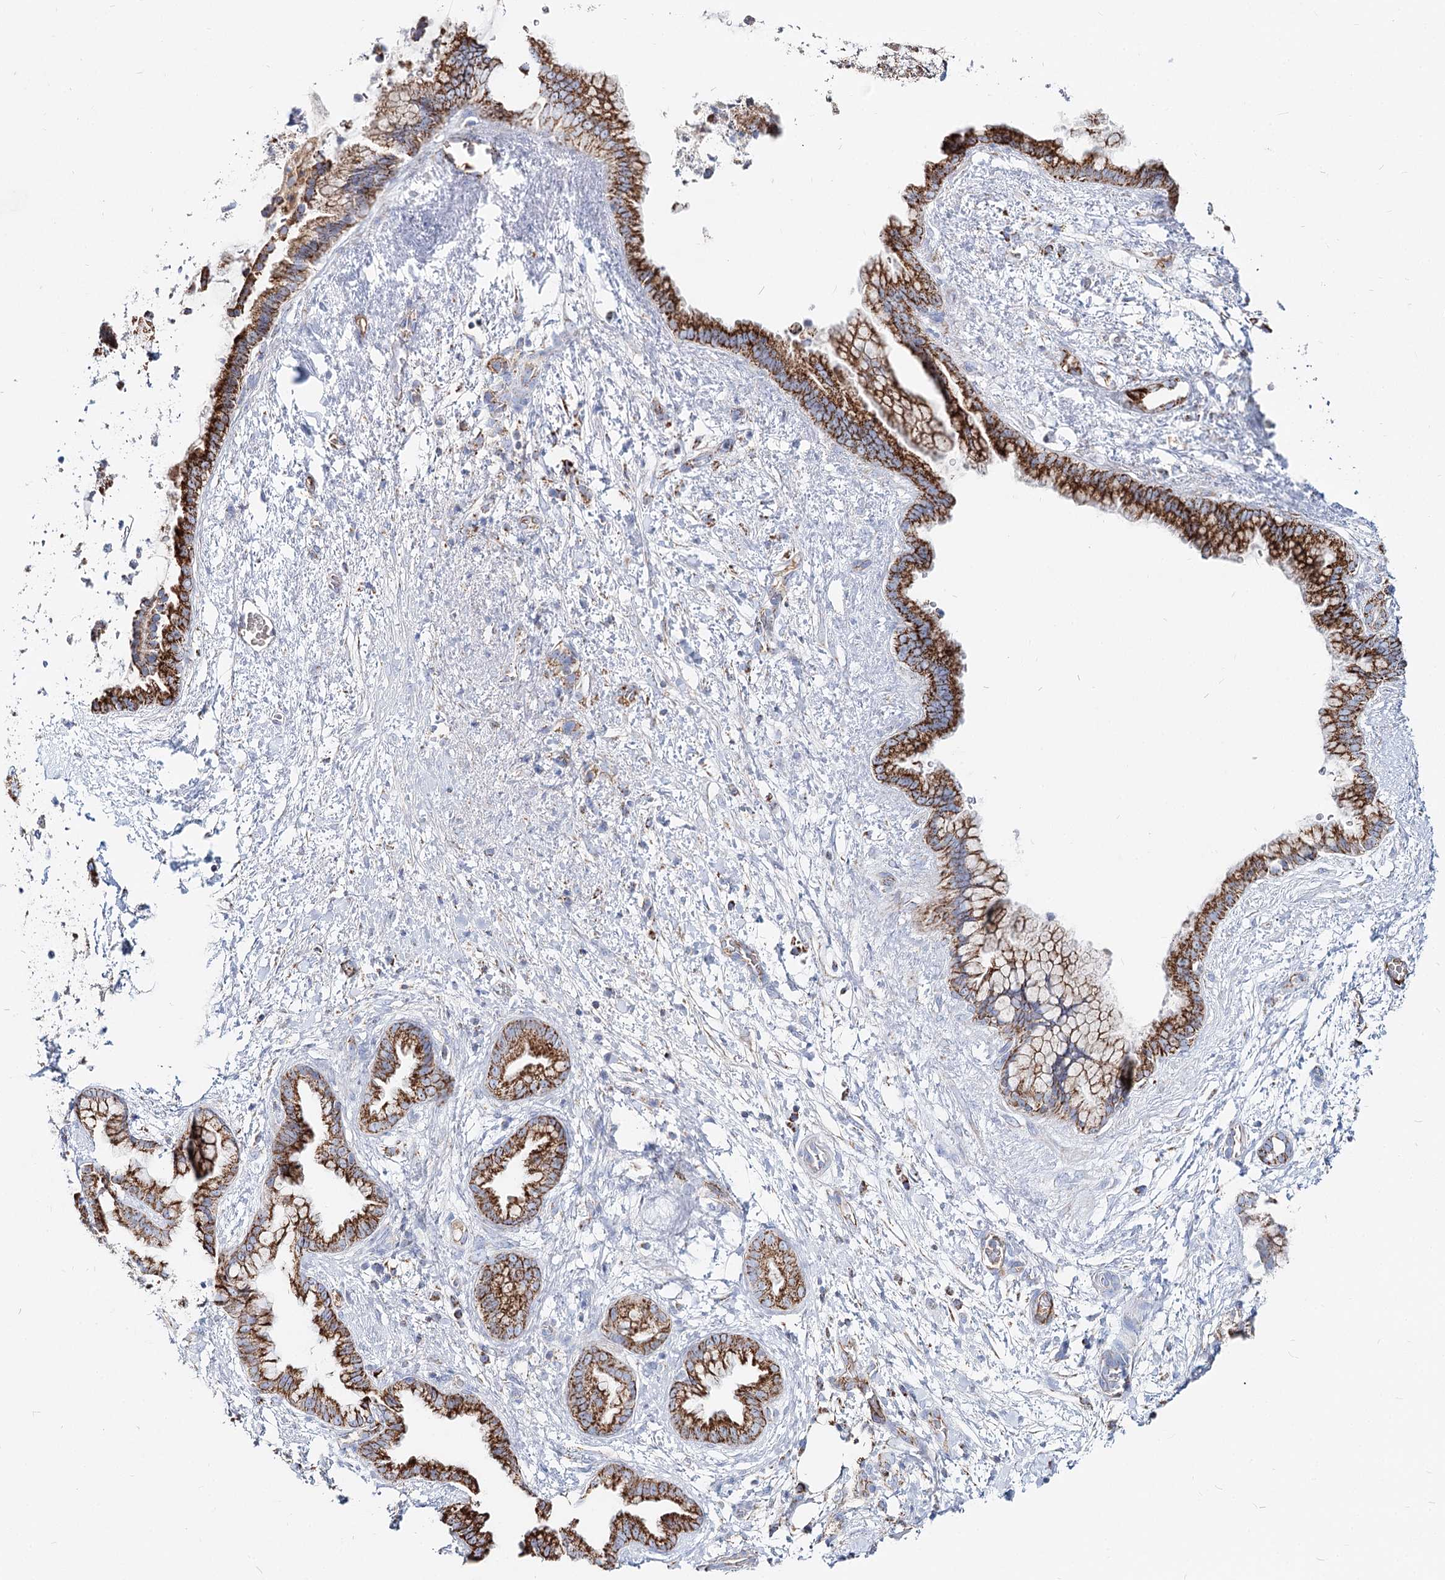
{"staining": {"intensity": "strong", "quantity": ">75%", "location": "cytoplasmic/membranous"}, "tissue": "pancreatic cancer", "cell_type": "Tumor cells", "image_type": "cancer", "snomed": [{"axis": "morphology", "description": "Adenocarcinoma, NOS"}, {"axis": "topography", "description": "Pancreas"}], "caption": "IHC histopathology image of neoplastic tissue: pancreatic adenocarcinoma stained using IHC exhibits high levels of strong protein expression localized specifically in the cytoplasmic/membranous of tumor cells, appearing as a cytoplasmic/membranous brown color.", "gene": "MCCC2", "patient": {"sex": "female", "age": 78}}